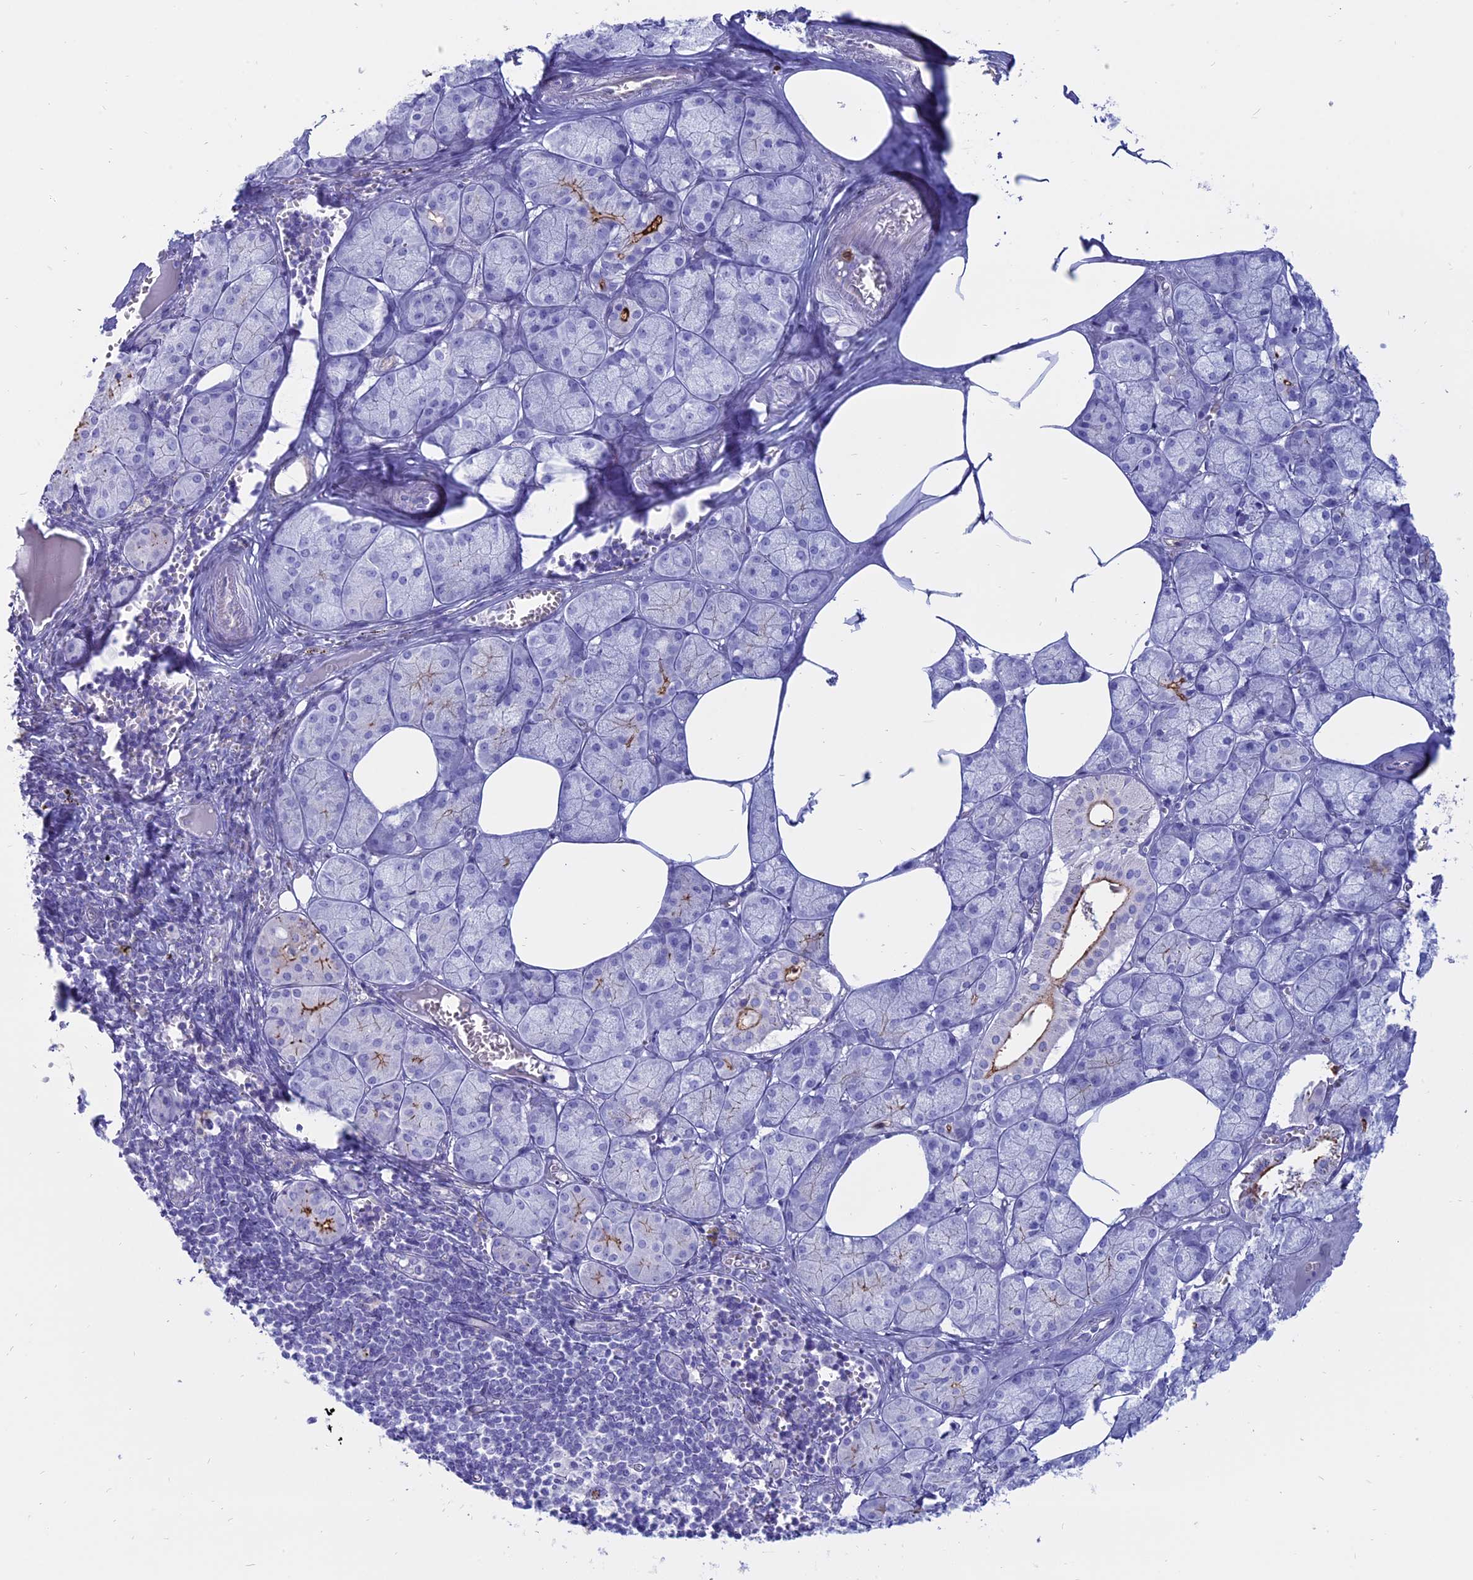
{"staining": {"intensity": "strong", "quantity": "<25%", "location": "cytoplasmic/membranous"}, "tissue": "salivary gland", "cell_type": "Glandular cells", "image_type": "normal", "snomed": [{"axis": "morphology", "description": "Normal tissue, NOS"}, {"axis": "topography", "description": "Salivary gland"}], "caption": "Protein positivity by immunohistochemistry shows strong cytoplasmic/membranous staining in about <25% of glandular cells in benign salivary gland. (Brightfield microscopy of DAB IHC at high magnification).", "gene": "OR2AE1", "patient": {"sex": "male", "age": 62}}